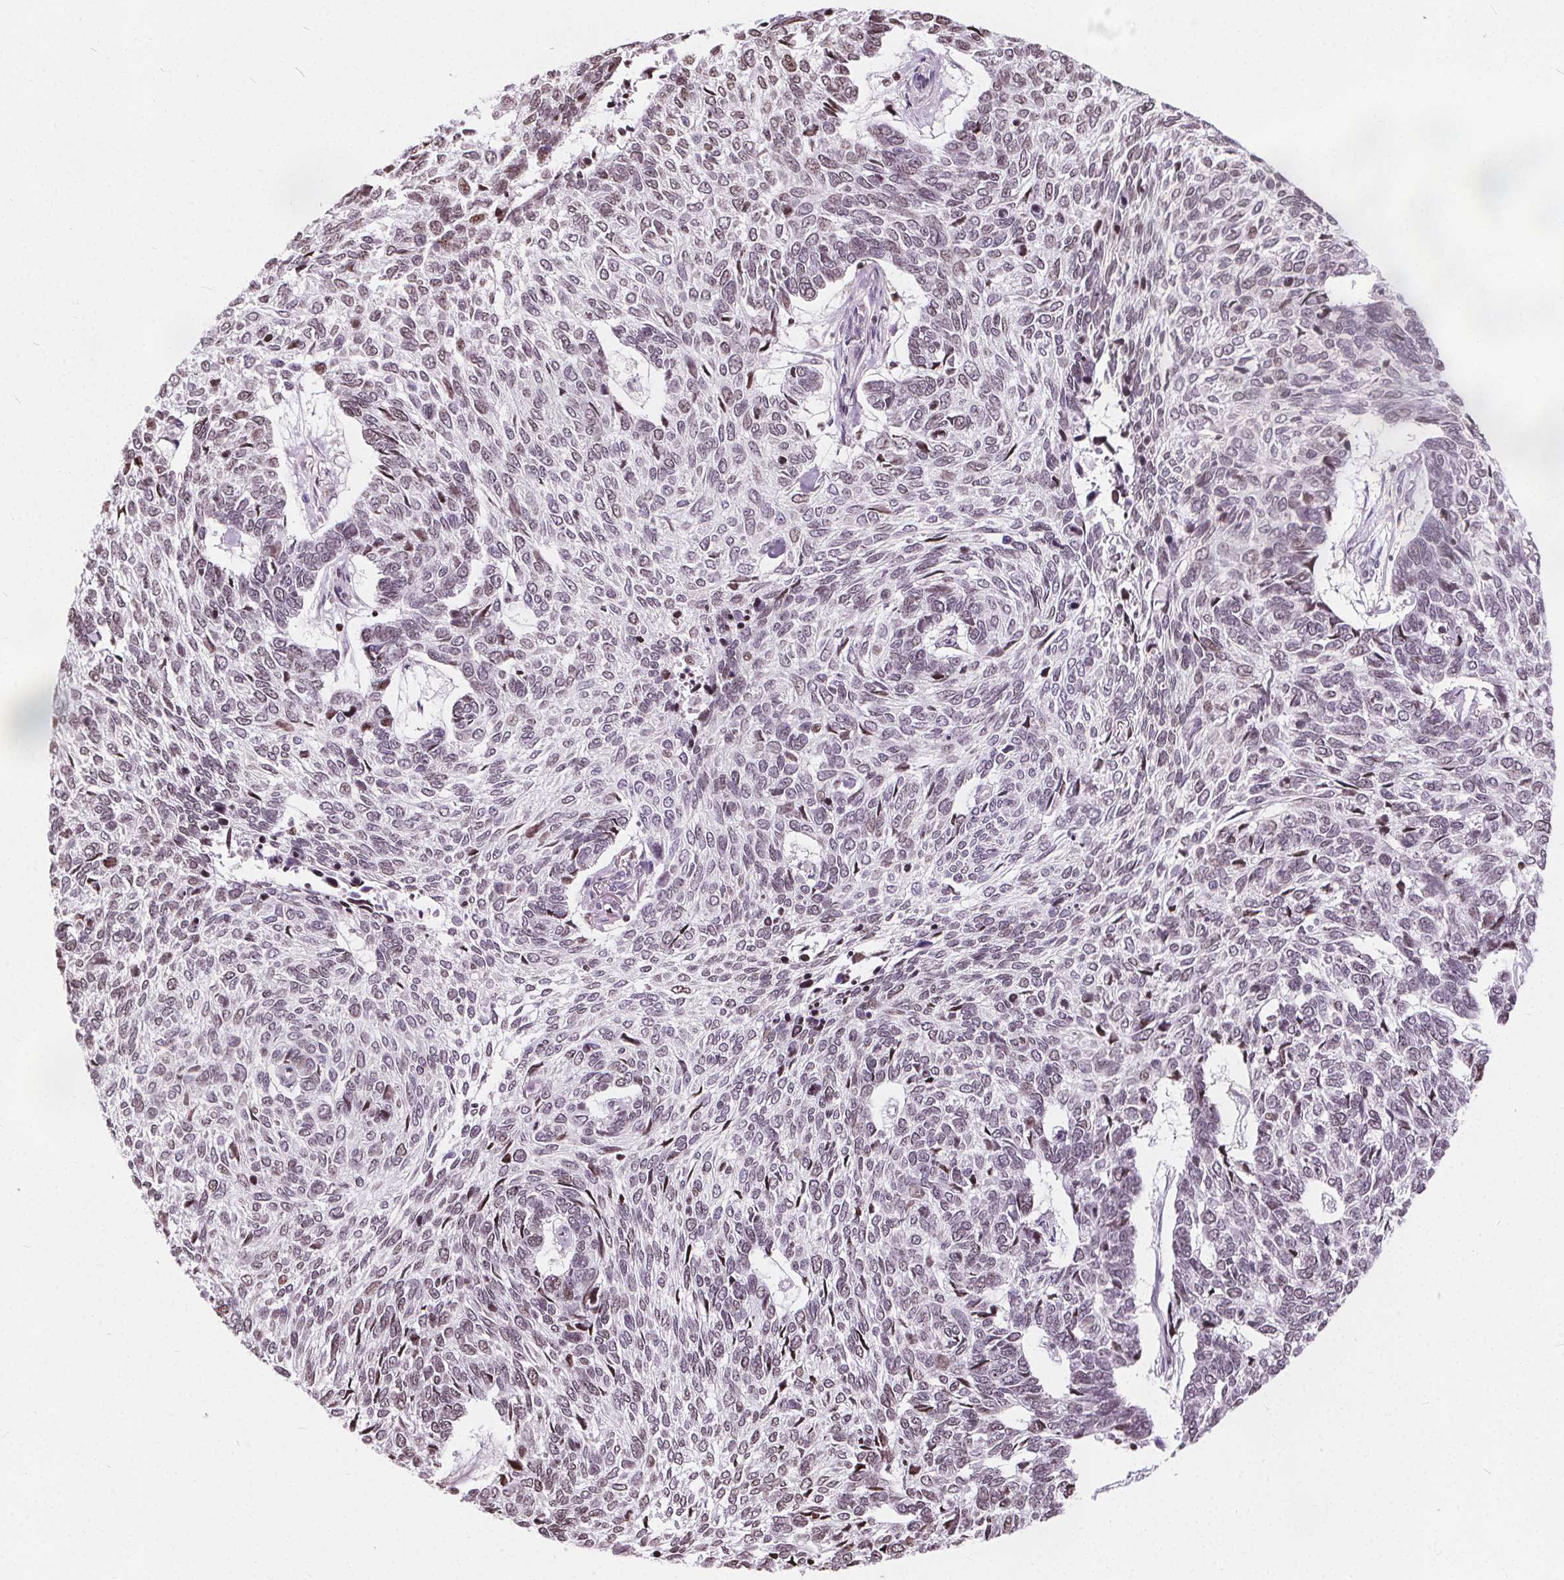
{"staining": {"intensity": "weak", "quantity": "<25%", "location": "nuclear"}, "tissue": "skin cancer", "cell_type": "Tumor cells", "image_type": "cancer", "snomed": [{"axis": "morphology", "description": "Basal cell carcinoma"}, {"axis": "topography", "description": "Skin"}], "caption": "An immunohistochemistry histopathology image of skin cancer is shown. There is no staining in tumor cells of skin cancer.", "gene": "ISLR2", "patient": {"sex": "female", "age": 65}}